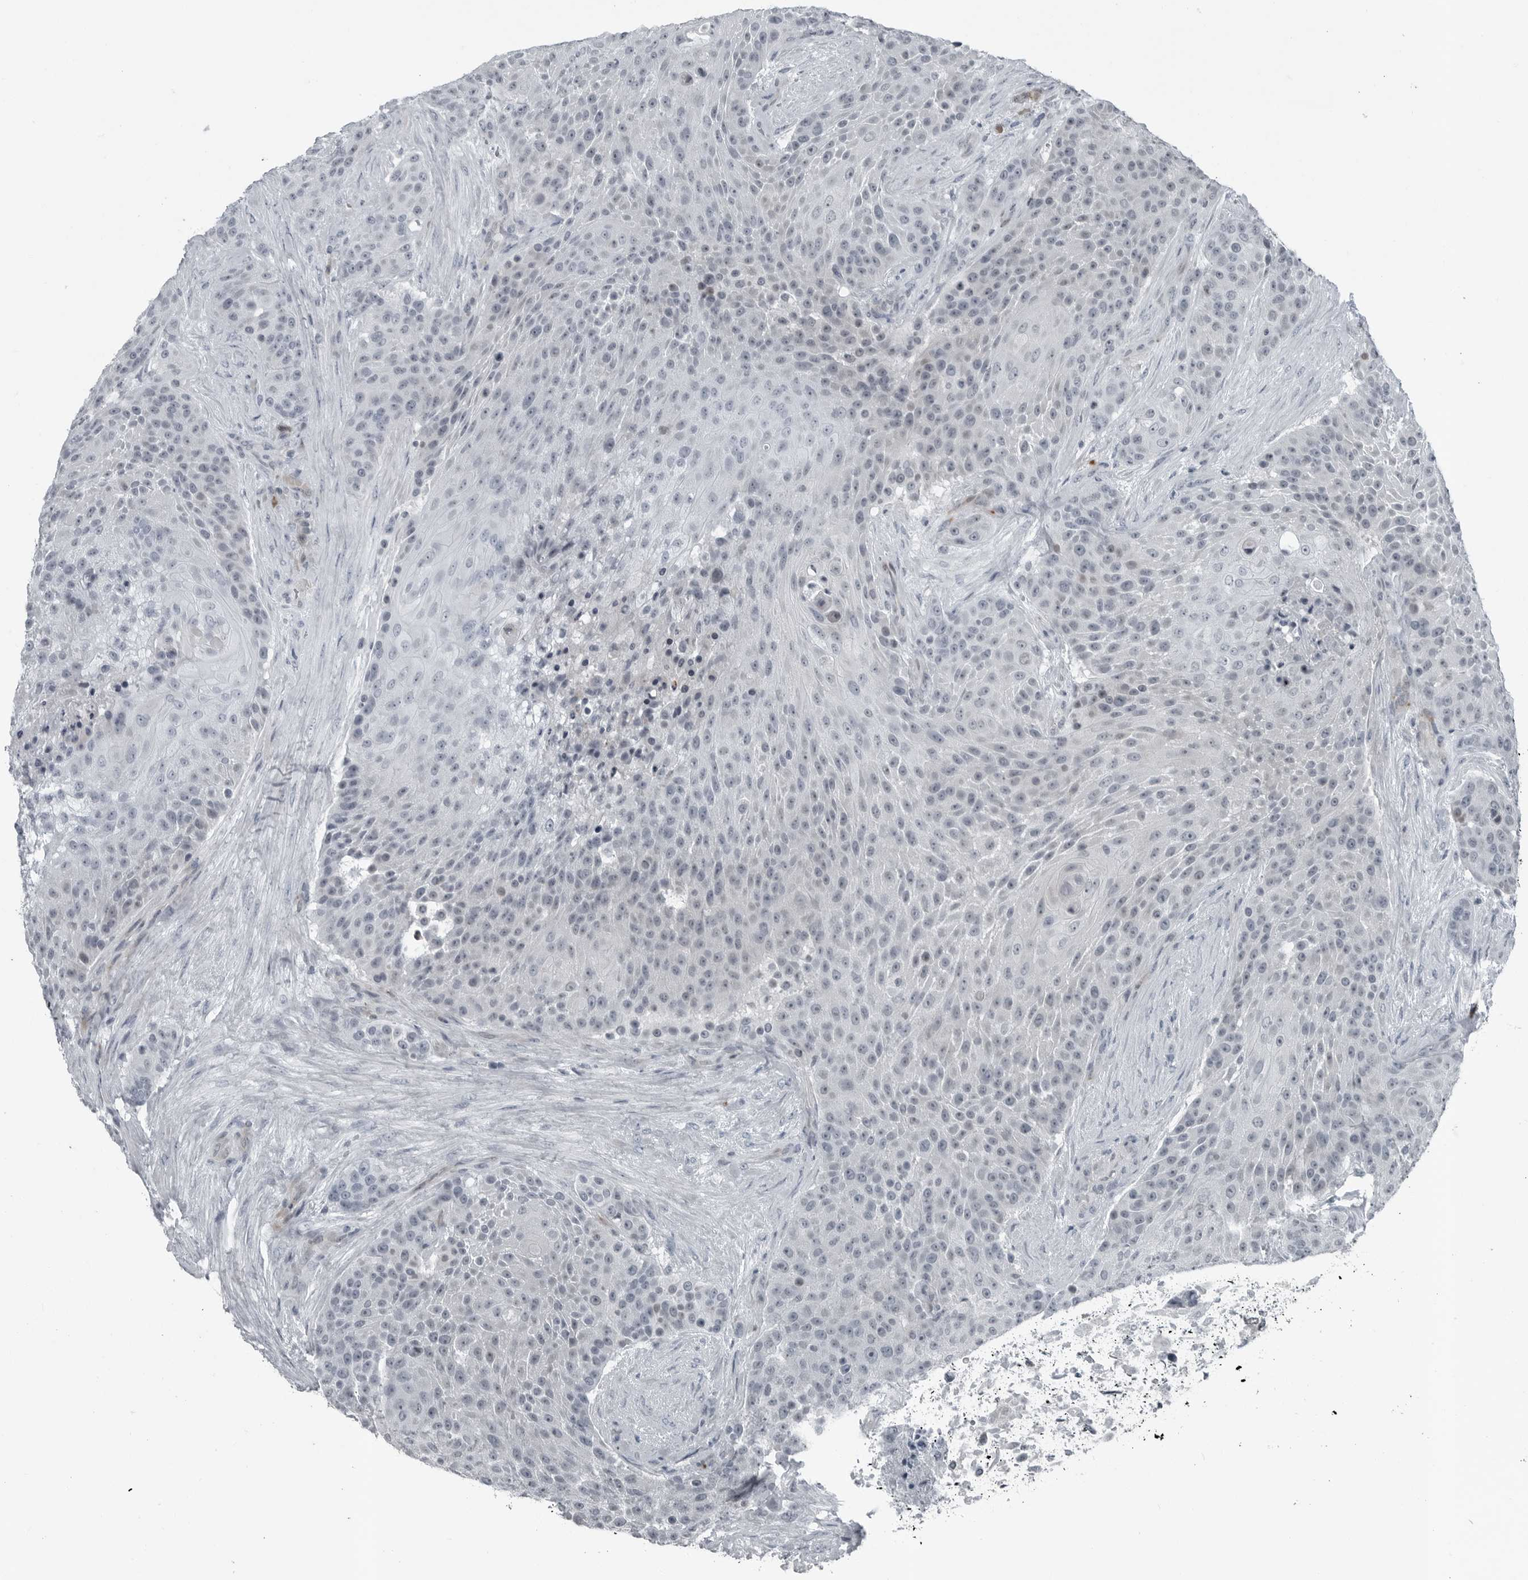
{"staining": {"intensity": "negative", "quantity": "none", "location": "none"}, "tissue": "urothelial cancer", "cell_type": "Tumor cells", "image_type": "cancer", "snomed": [{"axis": "morphology", "description": "Urothelial carcinoma, High grade"}, {"axis": "topography", "description": "Urinary bladder"}], "caption": "Histopathology image shows no significant protein positivity in tumor cells of urothelial carcinoma (high-grade). (DAB (3,3'-diaminobenzidine) IHC with hematoxylin counter stain).", "gene": "DNAAF11", "patient": {"sex": "female", "age": 63}}